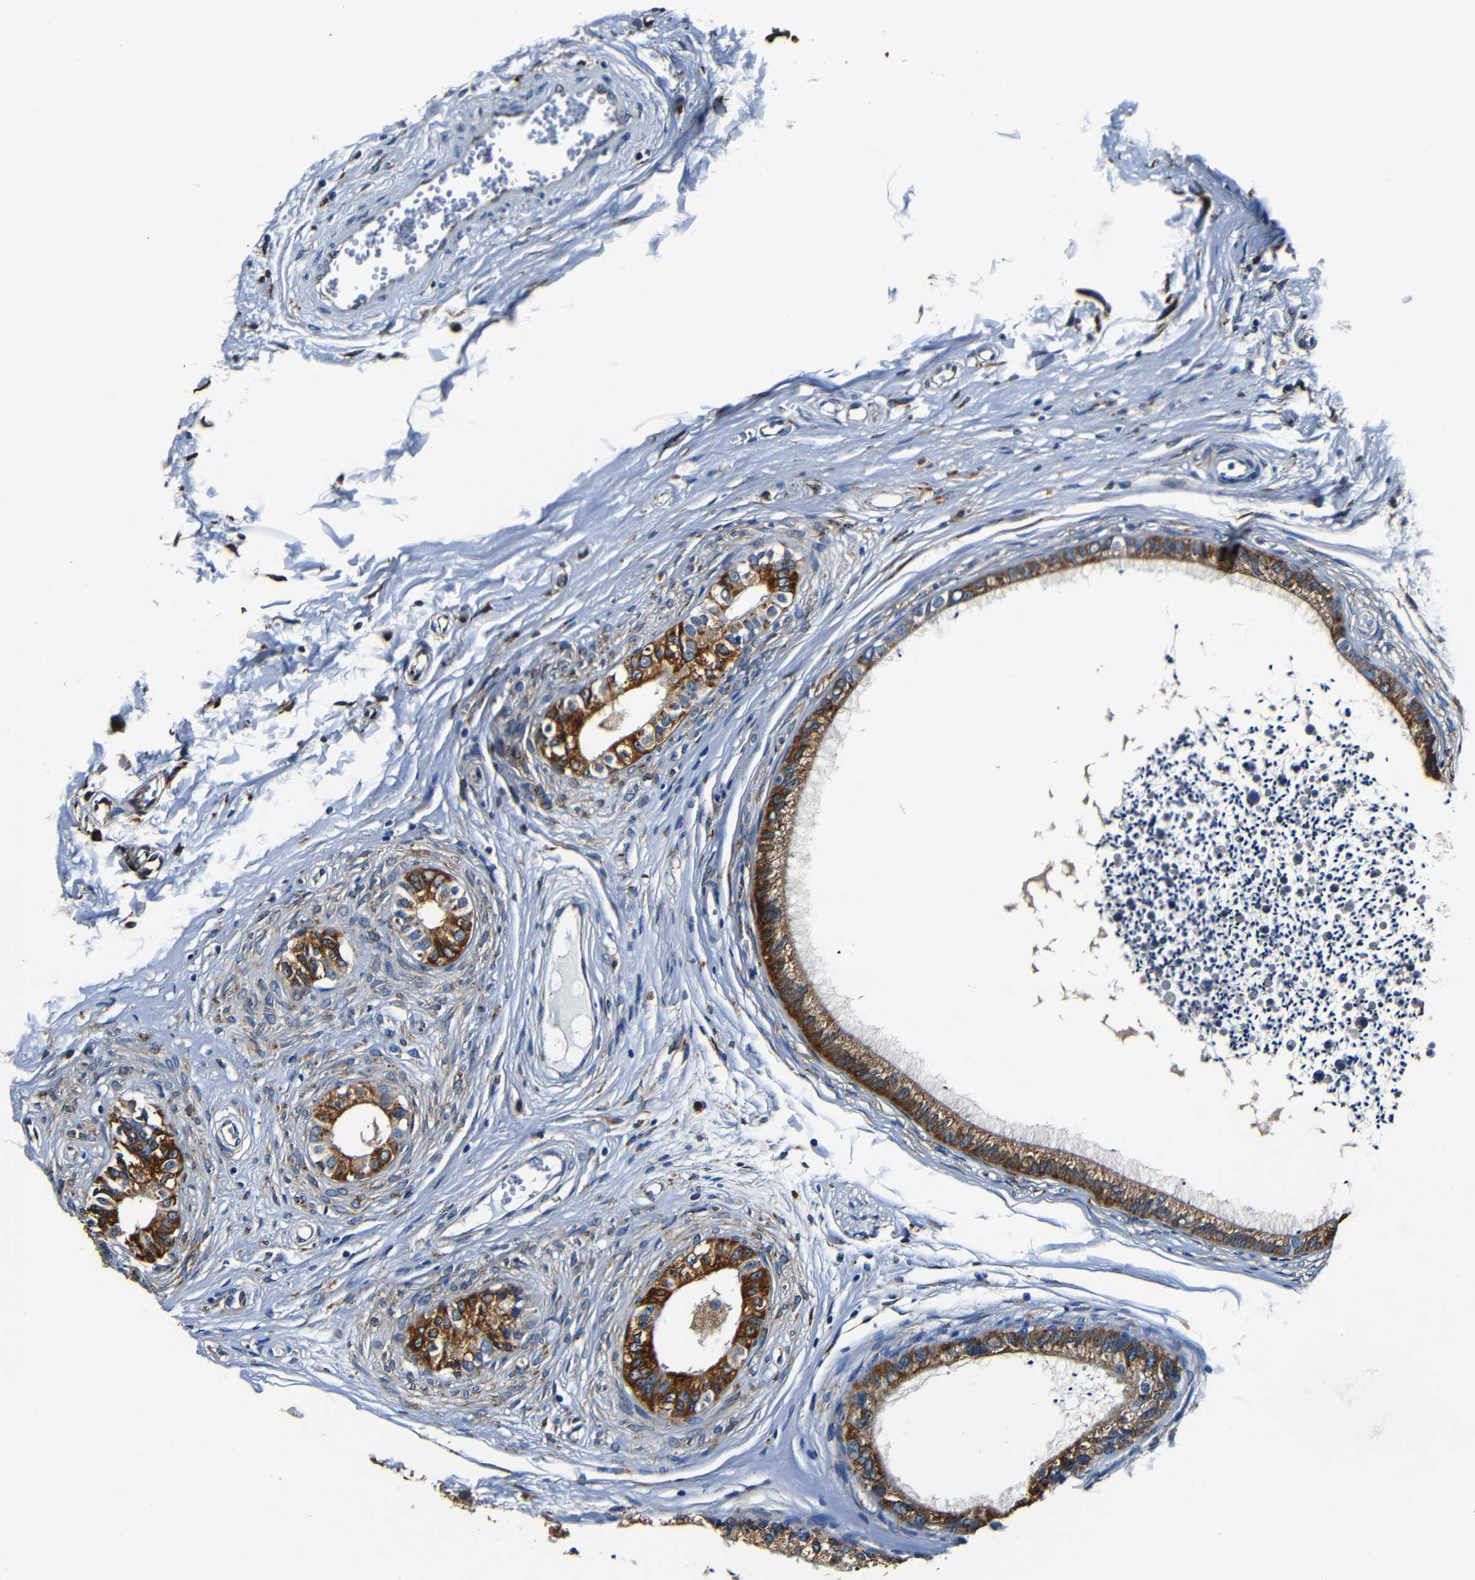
{"staining": {"intensity": "strong", "quantity": ">75%", "location": "cytoplasmic/membranous"}, "tissue": "epididymis", "cell_type": "Glandular cells", "image_type": "normal", "snomed": [{"axis": "morphology", "description": "Normal tissue, NOS"}, {"axis": "topography", "description": "Epididymis"}], "caption": "Benign epididymis was stained to show a protein in brown. There is high levels of strong cytoplasmic/membranous expression in approximately >75% of glandular cells. (Stains: DAB in brown, nuclei in blue, Microscopy: brightfield microscopy at high magnification).", "gene": "RRBP1", "patient": {"sex": "male", "age": 56}}